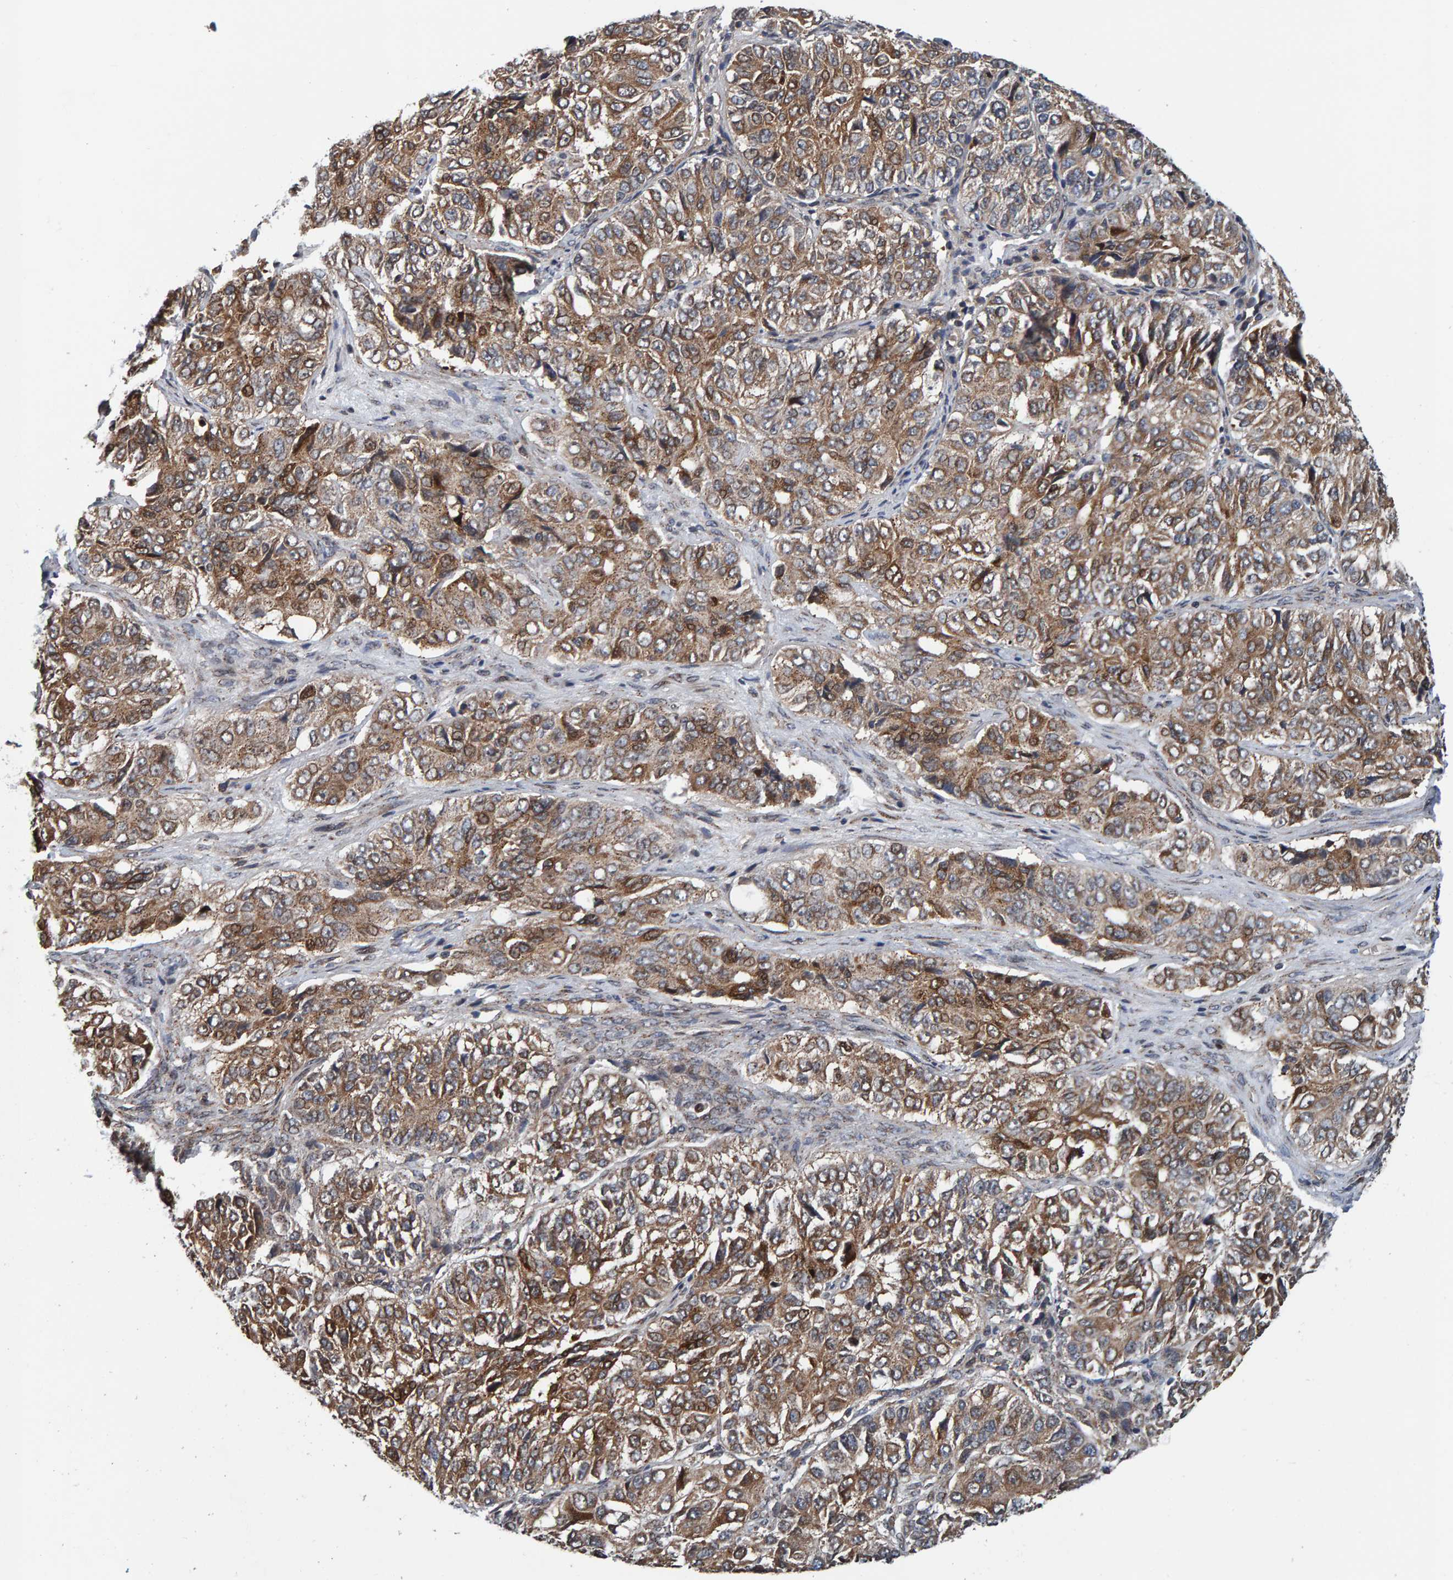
{"staining": {"intensity": "moderate", "quantity": ">75%", "location": "cytoplasmic/membranous"}, "tissue": "ovarian cancer", "cell_type": "Tumor cells", "image_type": "cancer", "snomed": [{"axis": "morphology", "description": "Carcinoma, endometroid"}, {"axis": "topography", "description": "Ovary"}], "caption": "Ovarian endometroid carcinoma was stained to show a protein in brown. There is medium levels of moderate cytoplasmic/membranous staining in approximately >75% of tumor cells. (DAB IHC with brightfield microscopy, high magnification).", "gene": "CCDC25", "patient": {"sex": "female", "age": 51}}